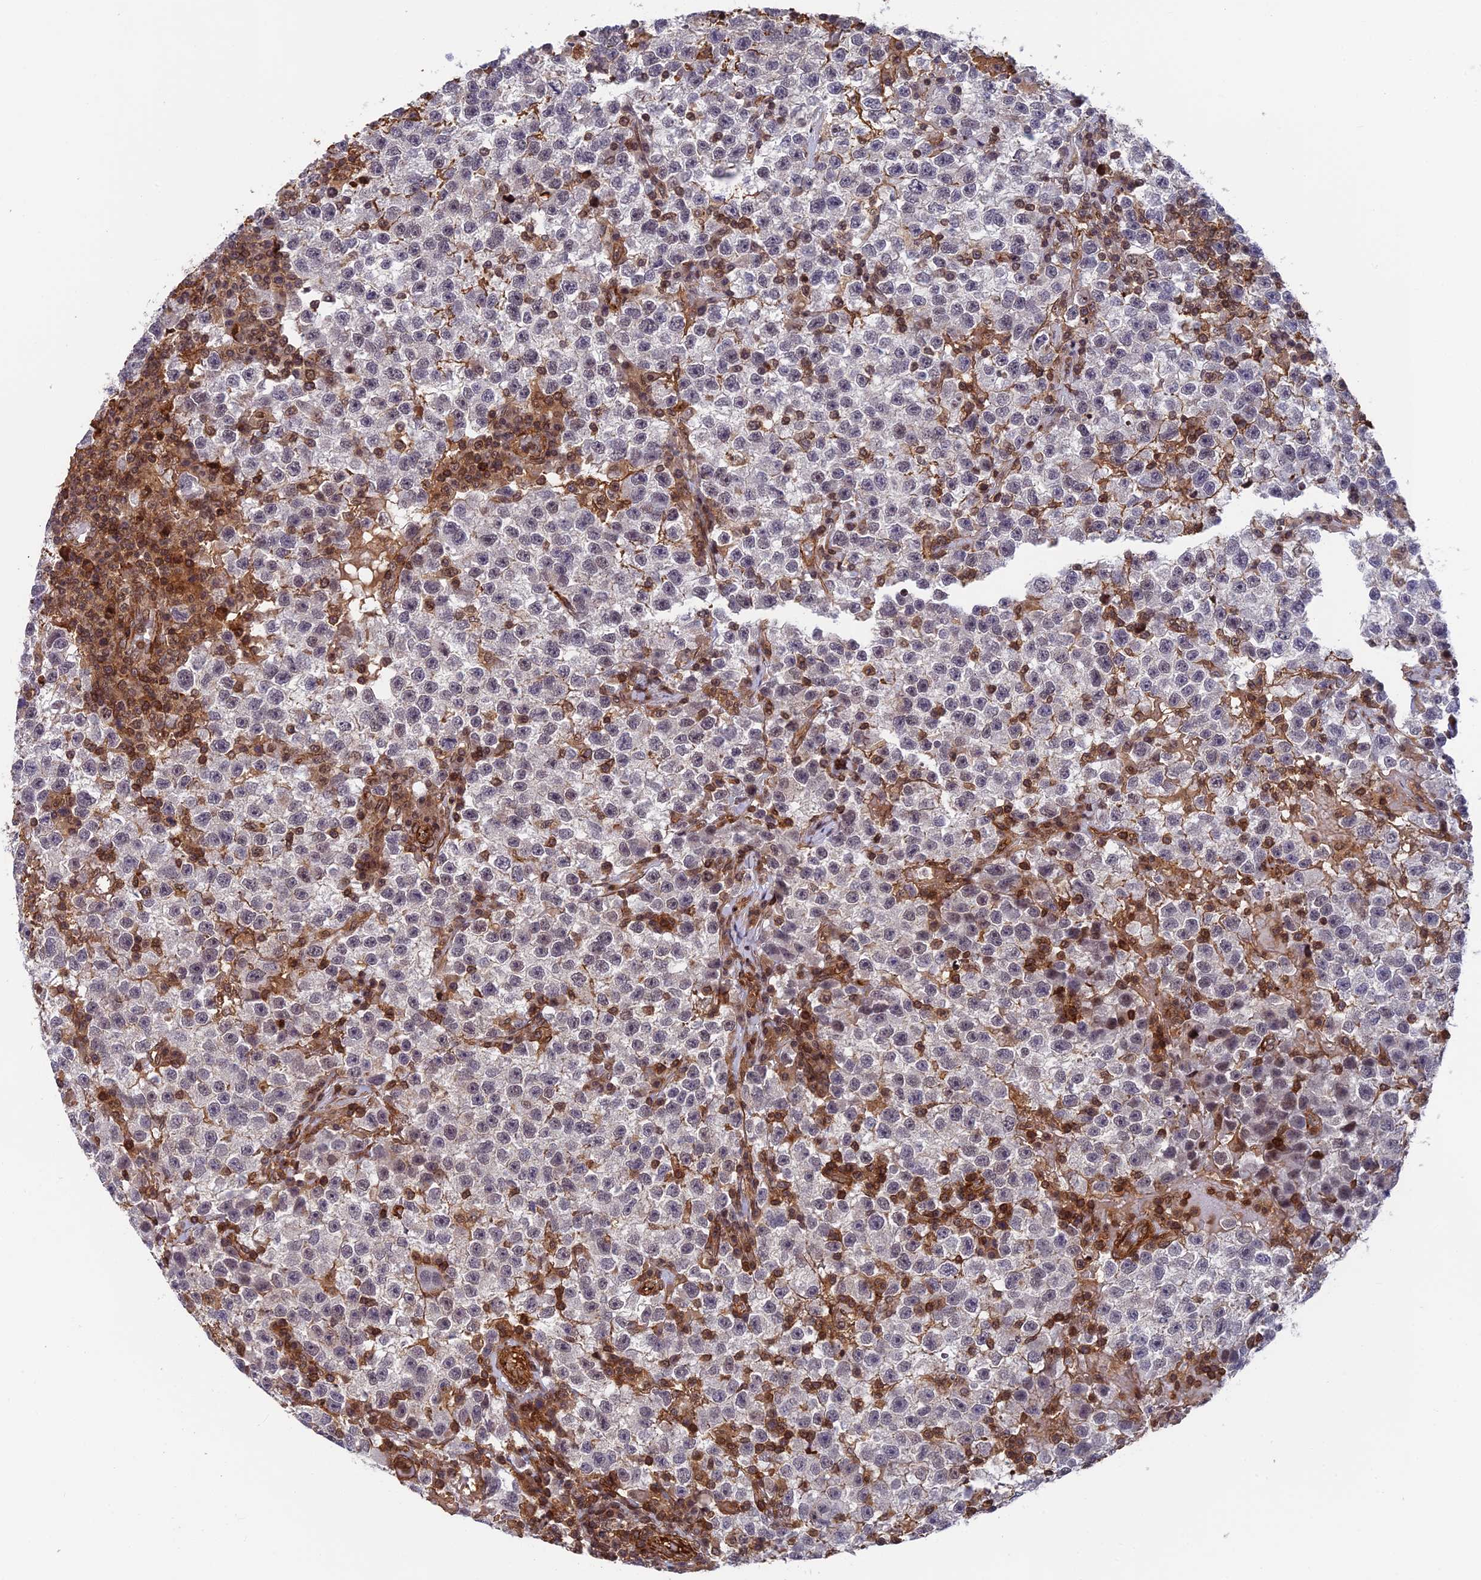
{"staining": {"intensity": "negative", "quantity": "none", "location": "none"}, "tissue": "testis cancer", "cell_type": "Tumor cells", "image_type": "cancer", "snomed": [{"axis": "morphology", "description": "Seminoma, NOS"}, {"axis": "topography", "description": "Testis"}], "caption": "Immunohistochemistry (IHC) of human seminoma (testis) demonstrates no staining in tumor cells.", "gene": "OSBPL1A", "patient": {"sex": "male", "age": 22}}